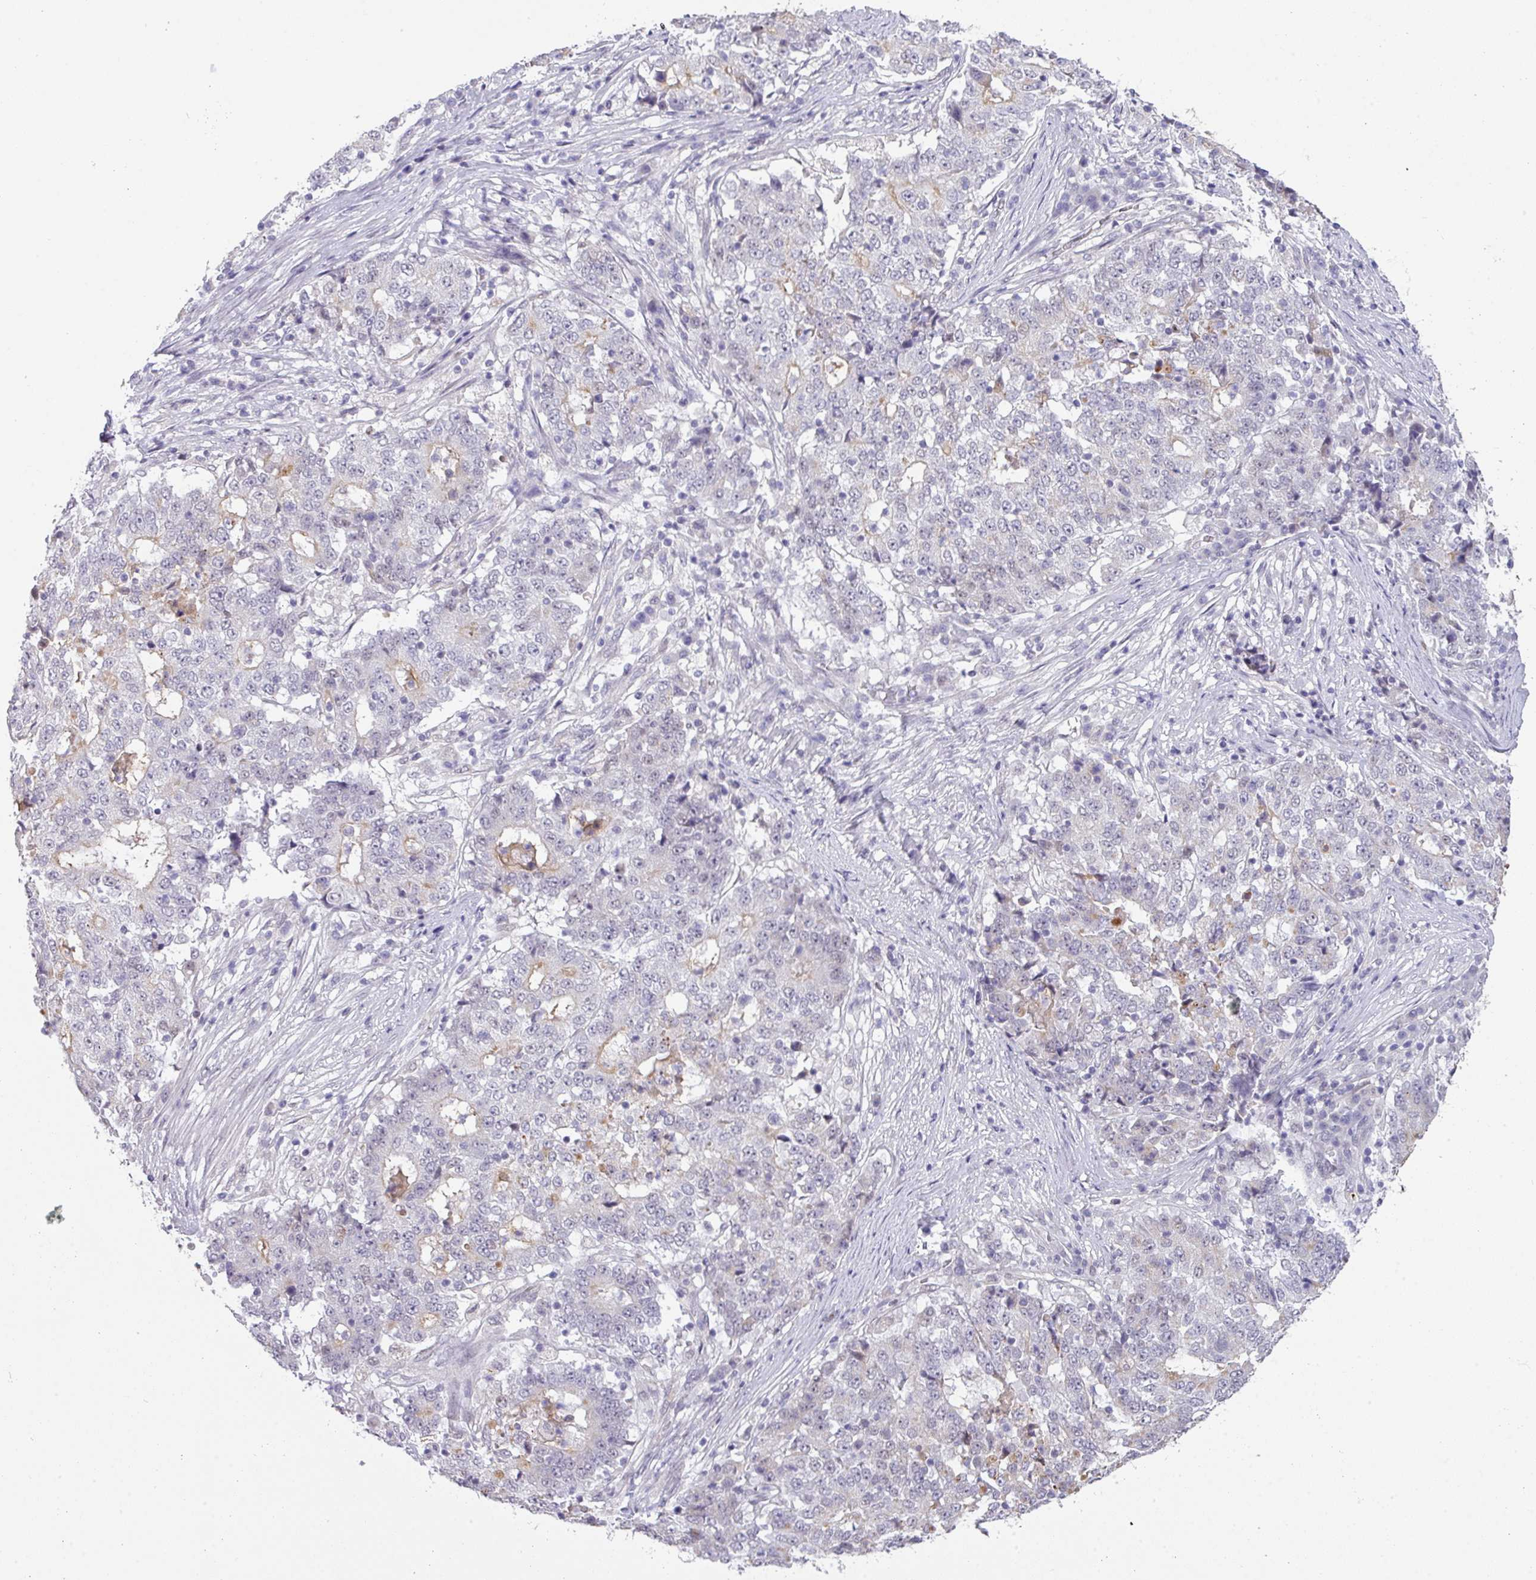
{"staining": {"intensity": "negative", "quantity": "none", "location": "none"}, "tissue": "stomach cancer", "cell_type": "Tumor cells", "image_type": "cancer", "snomed": [{"axis": "morphology", "description": "Adenocarcinoma, NOS"}, {"axis": "topography", "description": "Stomach"}], "caption": "Tumor cells are negative for protein expression in human stomach adenocarcinoma. (Immunohistochemistry (ihc), brightfield microscopy, high magnification).", "gene": "ANKRD13B", "patient": {"sex": "male", "age": 59}}